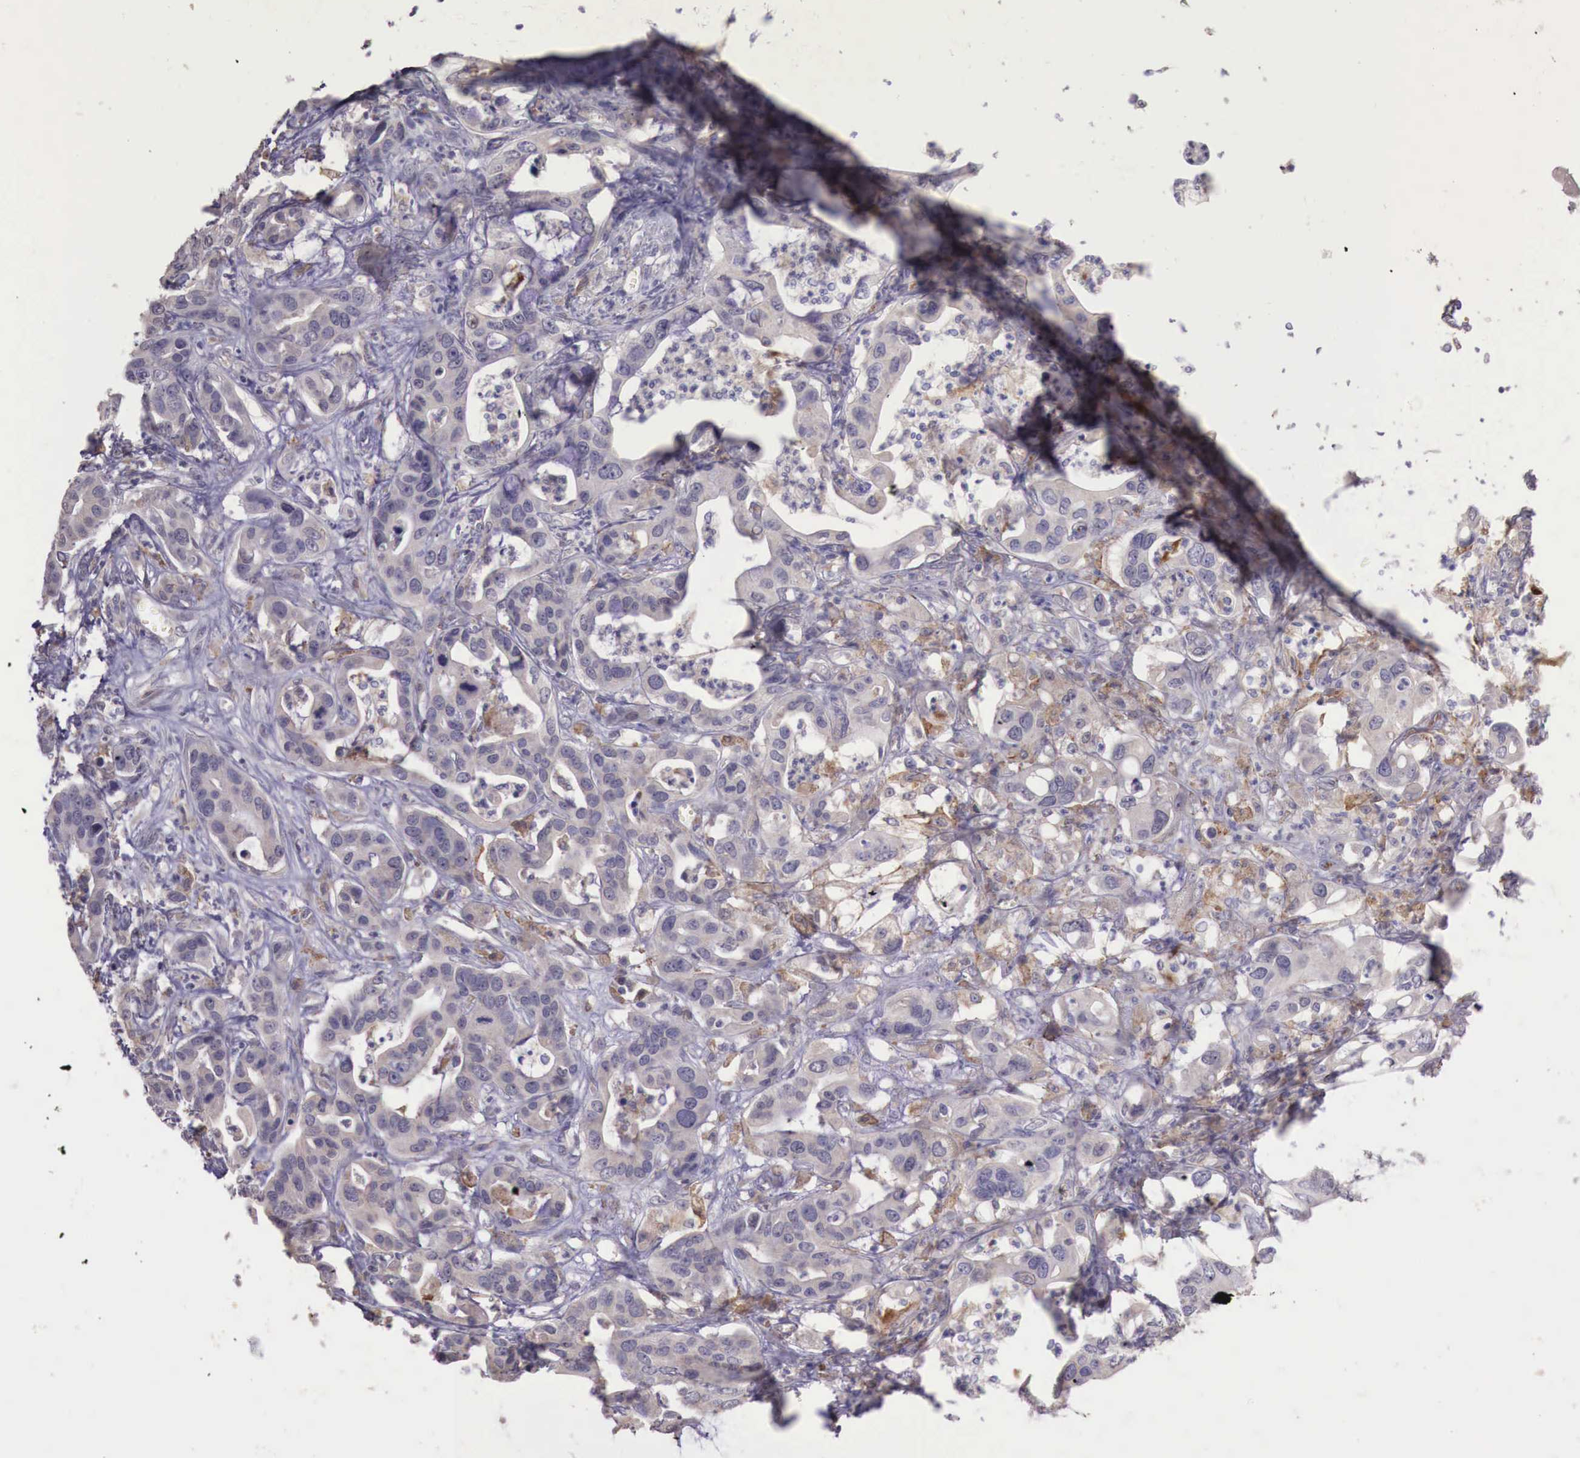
{"staining": {"intensity": "weak", "quantity": "<25%", "location": "cytoplasmic/membranous"}, "tissue": "liver cancer", "cell_type": "Tumor cells", "image_type": "cancer", "snomed": [{"axis": "morphology", "description": "Cholangiocarcinoma"}, {"axis": "topography", "description": "Liver"}], "caption": "A photomicrograph of human cholangiocarcinoma (liver) is negative for staining in tumor cells. Nuclei are stained in blue.", "gene": "CHRDL1", "patient": {"sex": "female", "age": 65}}